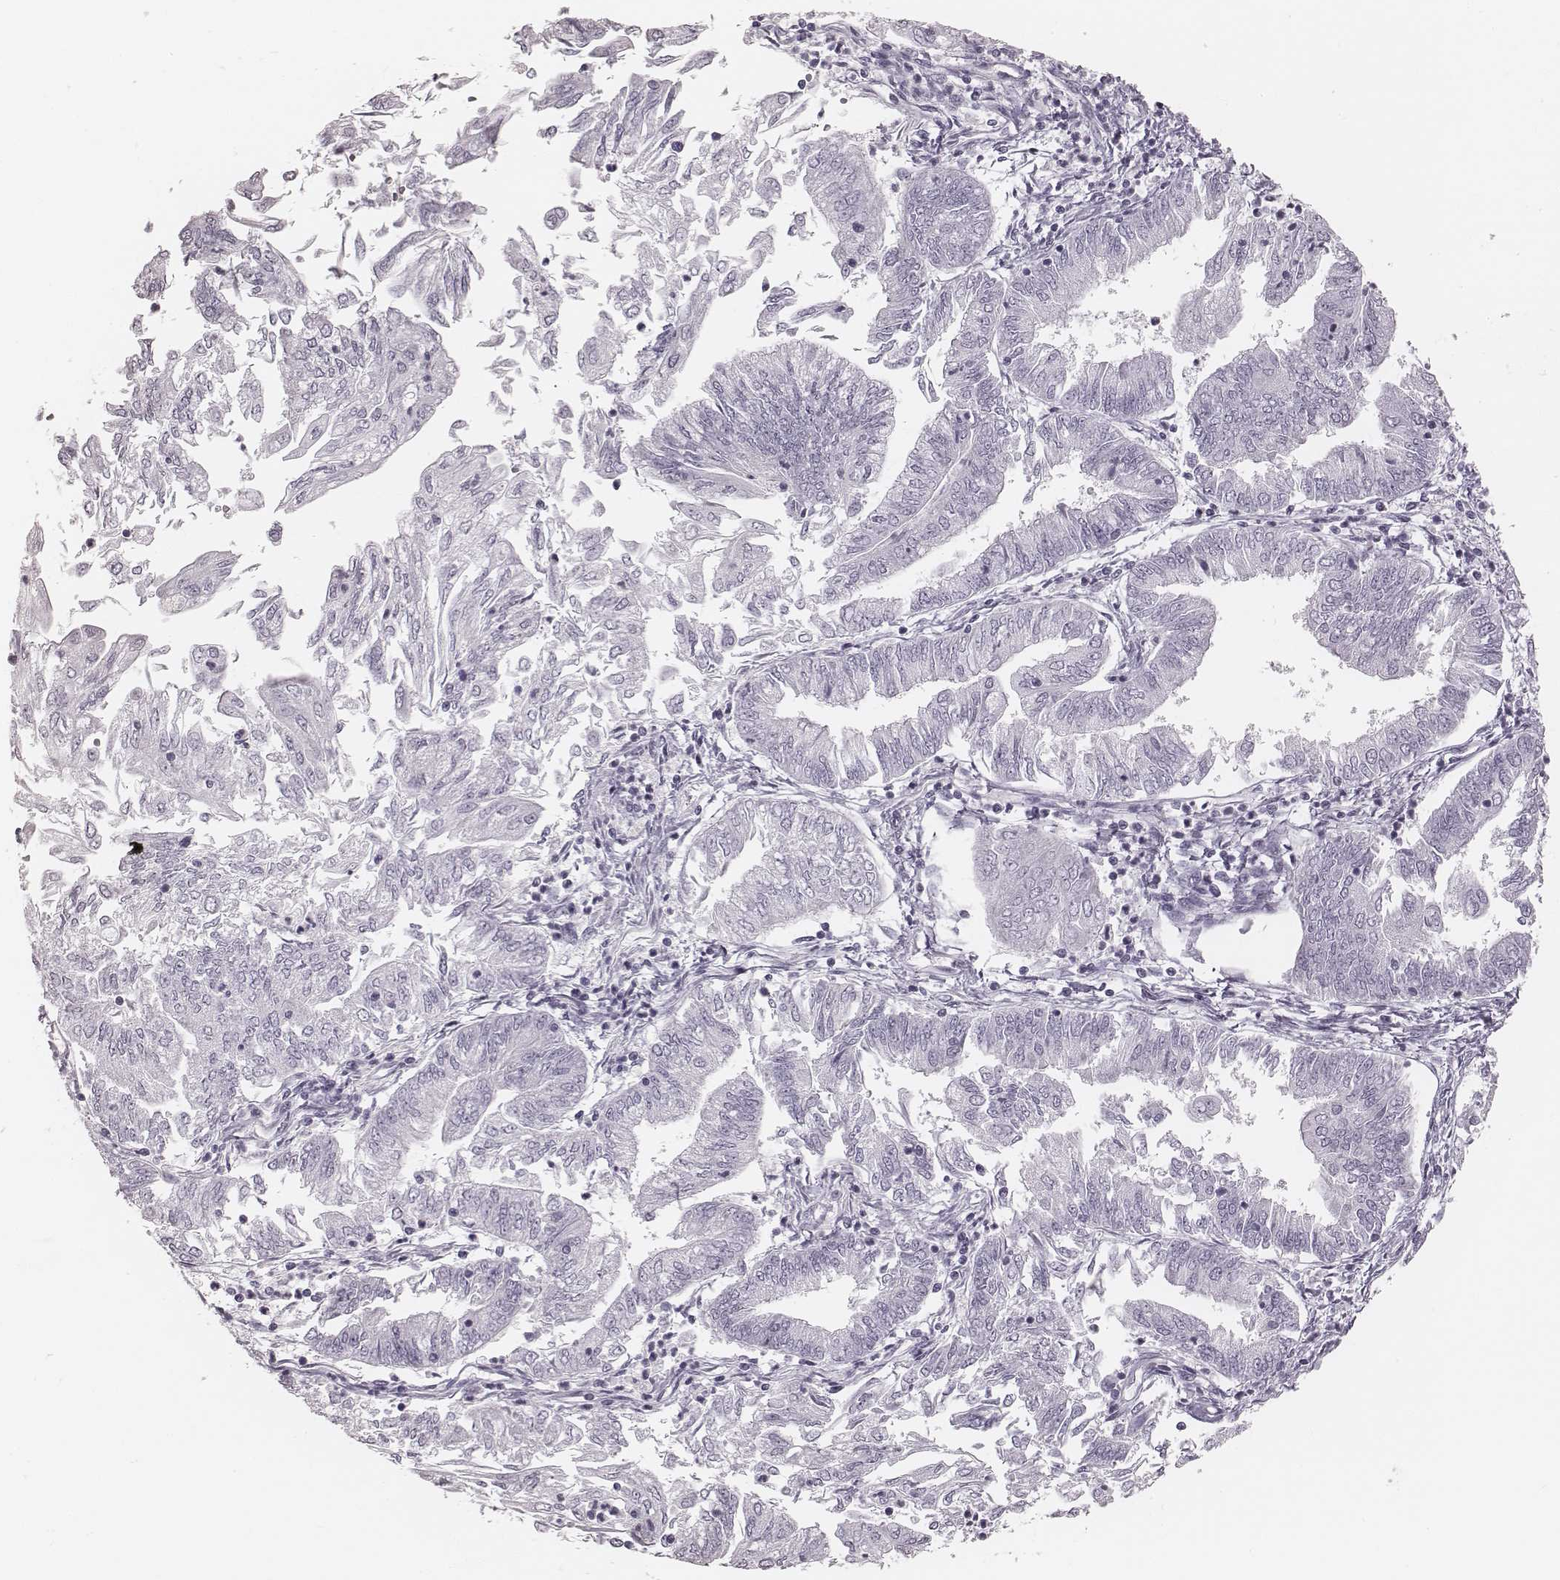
{"staining": {"intensity": "negative", "quantity": "none", "location": "none"}, "tissue": "endometrial cancer", "cell_type": "Tumor cells", "image_type": "cancer", "snomed": [{"axis": "morphology", "description": "Adenocarcinoma, NOS"}, {"axis": "topography", "description": "Endometrium"}], "caption": "Adenocarcinoma (endometrial) was stained to show a protein in brown. There is no significant staining in tumor cells. The staining is performed using DAB brown chromogen with nuclei counter-stained in using hematoxylin.", "gene": "MSX1", "patient": {"sex": "female", "age": 55}}